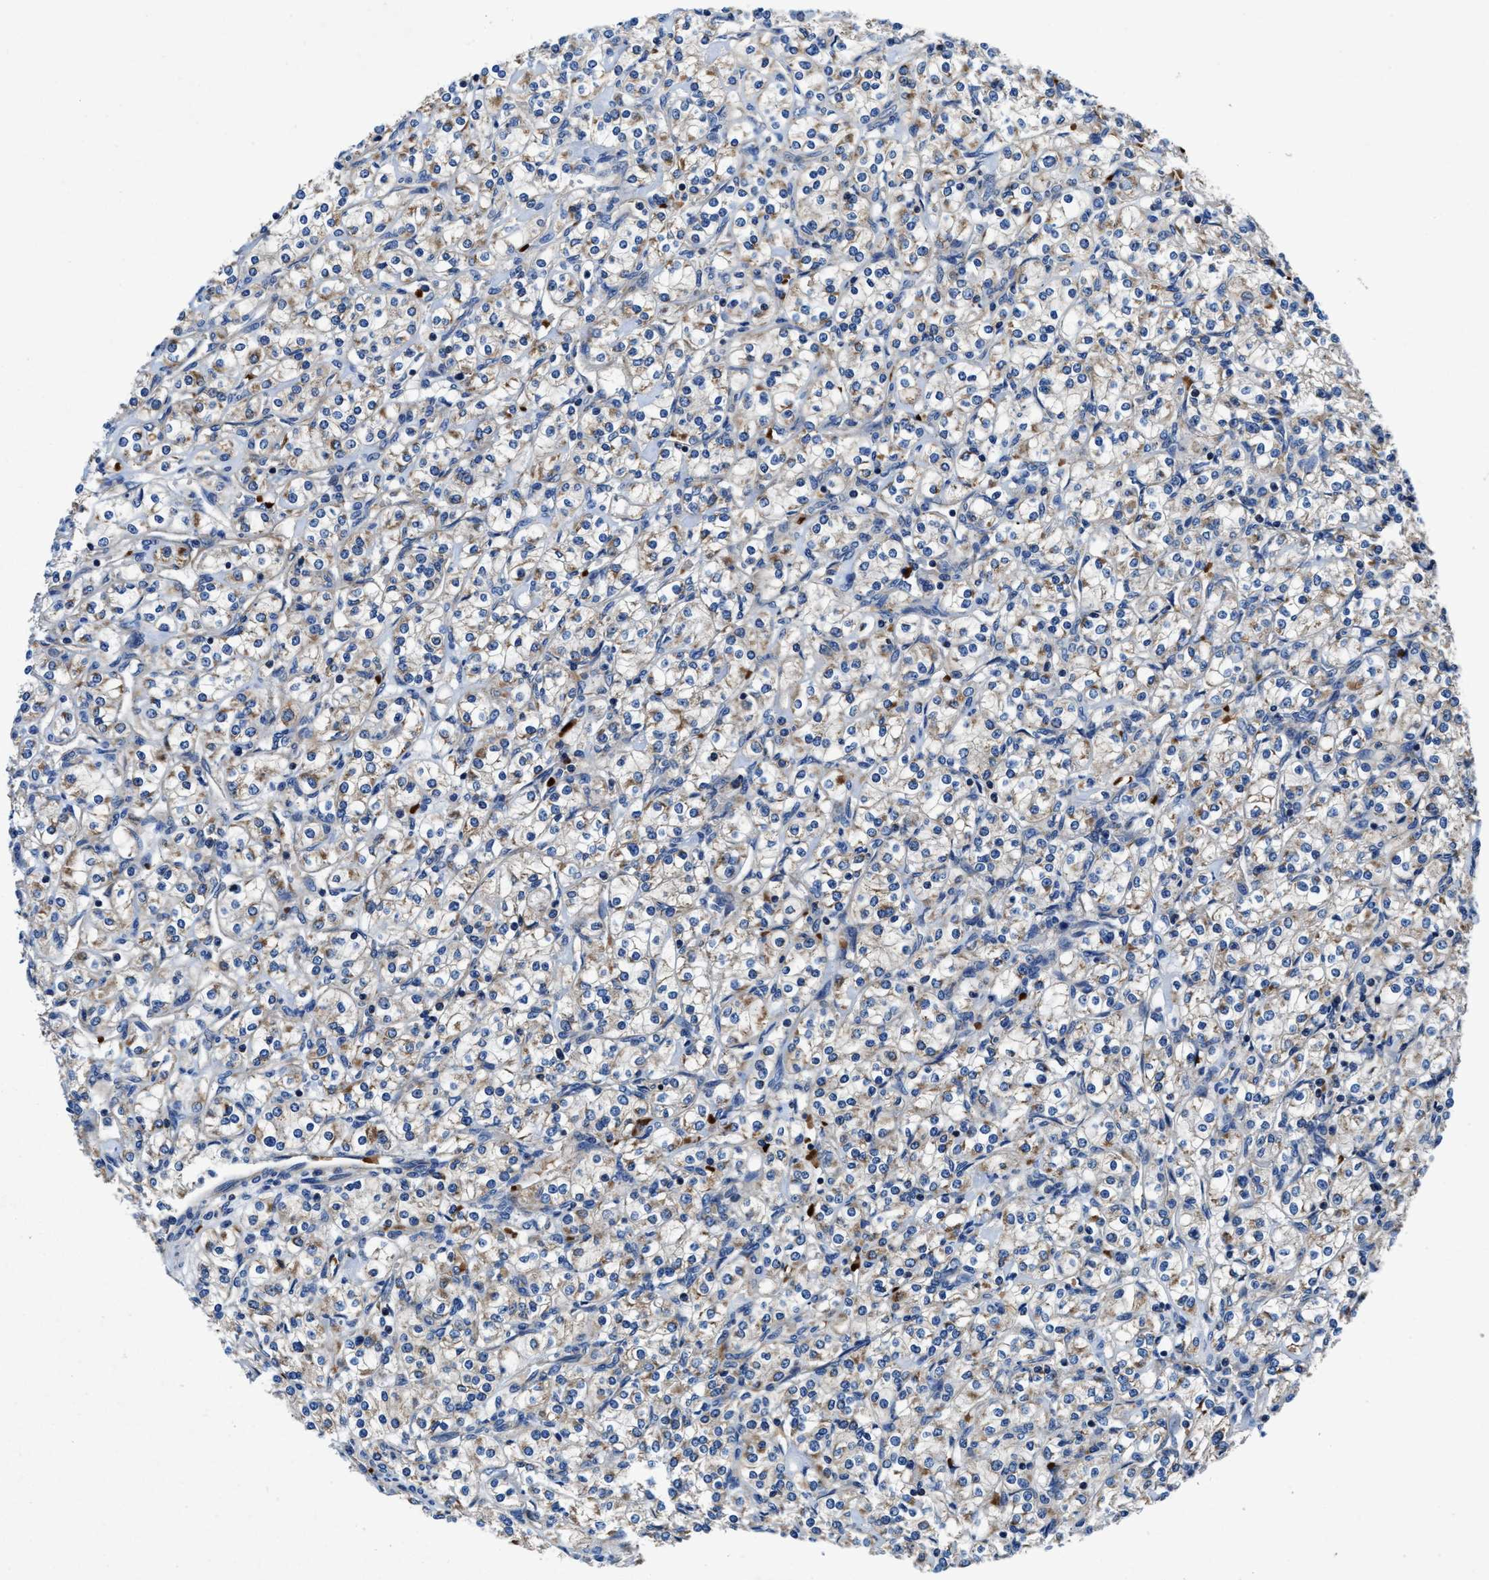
{"staining": {"intensity": "weak", "quantity": "<25%", "location": "cytoplasmic/membranous"}, "tissue": "renal cancer", "cell_type": "Tumor cells", "image_type": "cancer", "snomed": [{"axis": "morphology", "description": "Adenocarcinoma, NOS"}, {"axis": "topography", "description": "Kidney"}], "caption": "Immunohistochemistry histopathology image of renal cancer (adenocarcinoma) stained for a protein (brown), which exhibits no positivity in tumor cells.", "gene": "PHLPP1", "patient": {"sex": "male", "age": 77}}